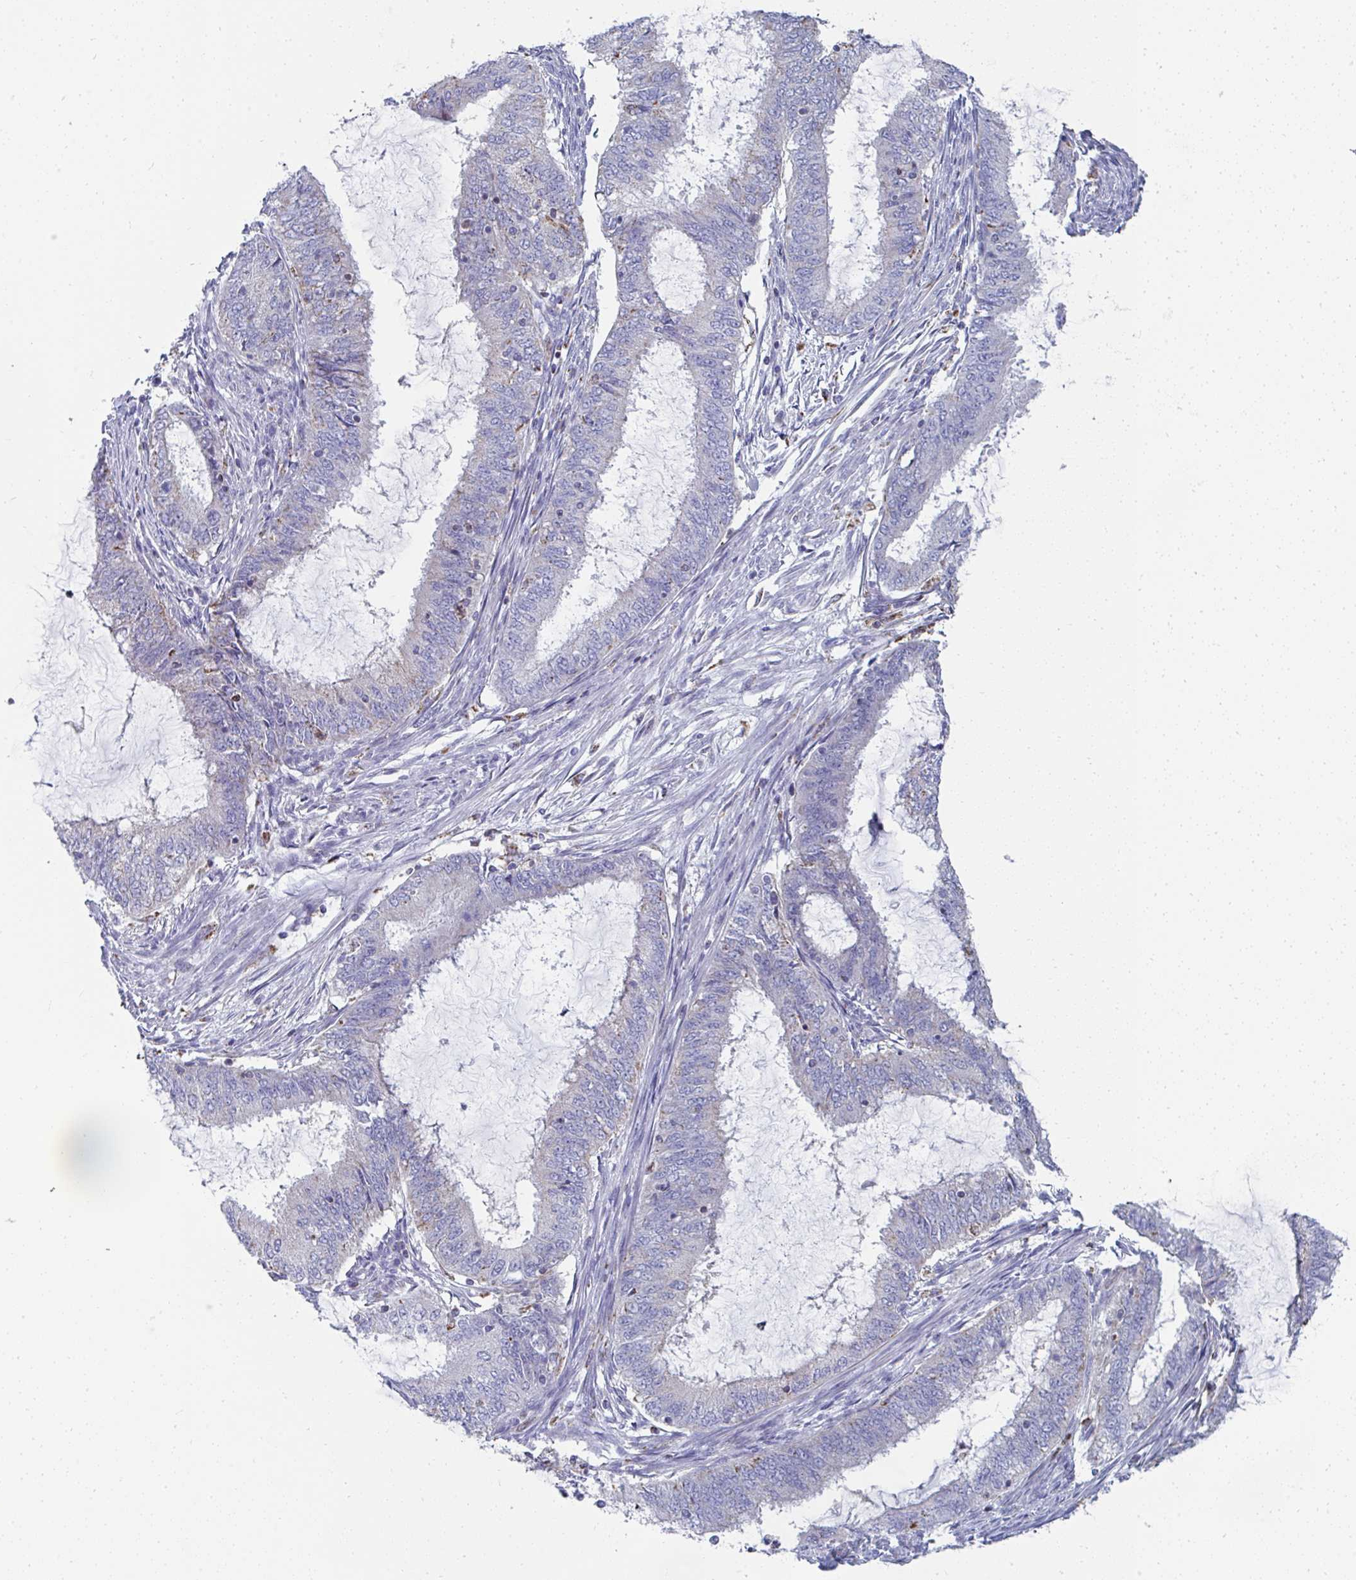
{"staining": {"intensity": "negative", "quantity": "none", "location": "none"}, "tissue": "endometrial cancer", "cell_type": "Tumor cells", "image_type": "cancer", "snomed": [{"axis": "morphology", "description": "Adenocarcinoma, NOS"}, {"axis": "topography", "description": "Endometrium"}], "caption": "Endometrial cancer stained for a protein using IHC displays no staining tumor cells.", "gene": "MGAM2", "patient": {"sex": "female", "age": 51}}